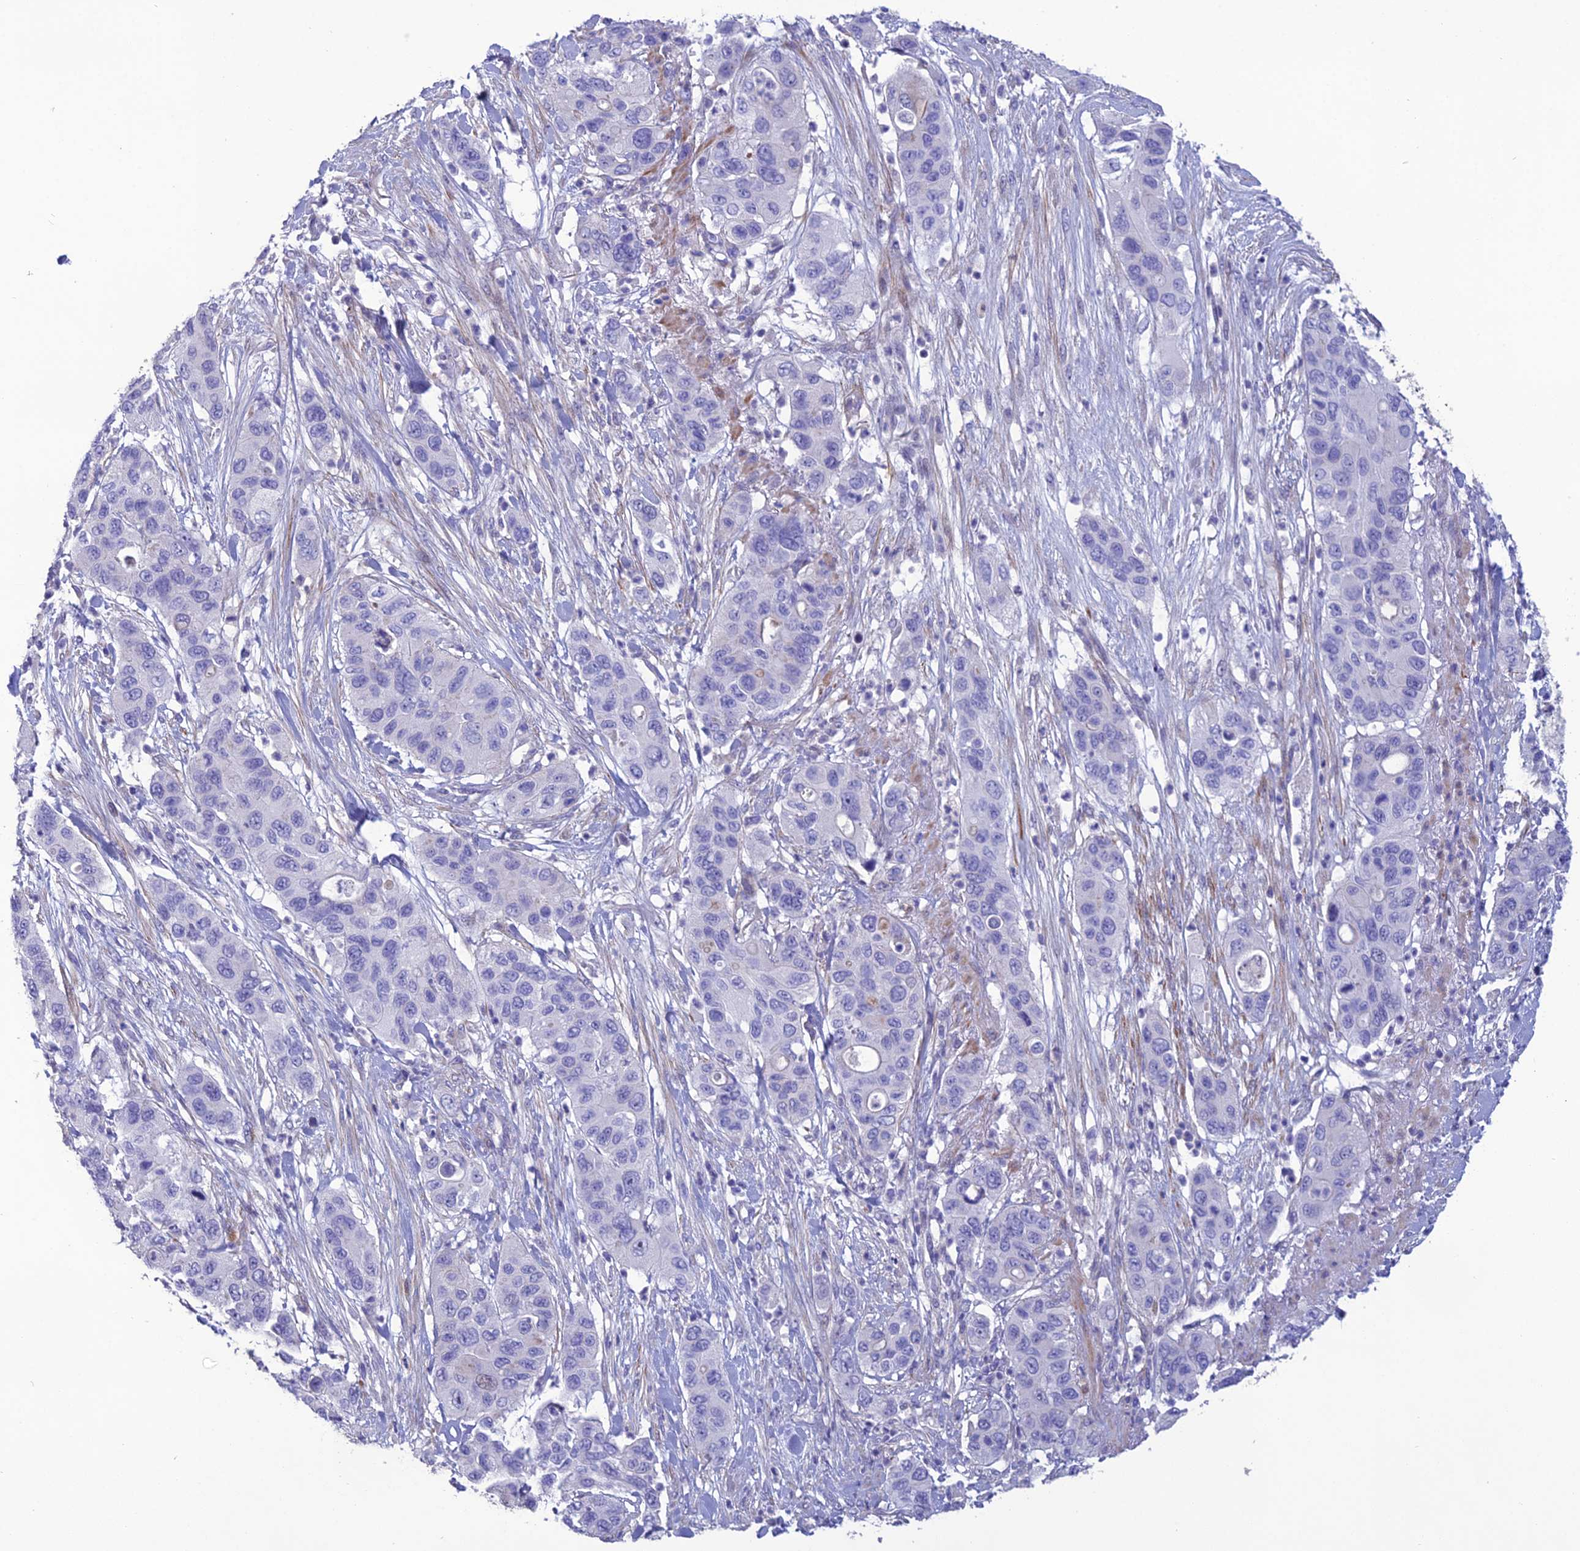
{"staining": {"intensity": "negative", "quantity": "none", "location": "none"}, "tissue": "pancreatic cancer", "cell_type": "Tumor cells", "image_type": "cancer", "snomed": [{"axis": "morphology", "description": "Adenocarcinoma, NOS"}, {"axis": "topography", "description": "Pancreas"}], "caption": "Pancreatic cancer (adenocarcinoma) stained for a protein using immunohistochemistry (IHC) reveals no expression tumor cells.", "gene": "OR56B1", "patient": {"sex": "female", "age": 71}}